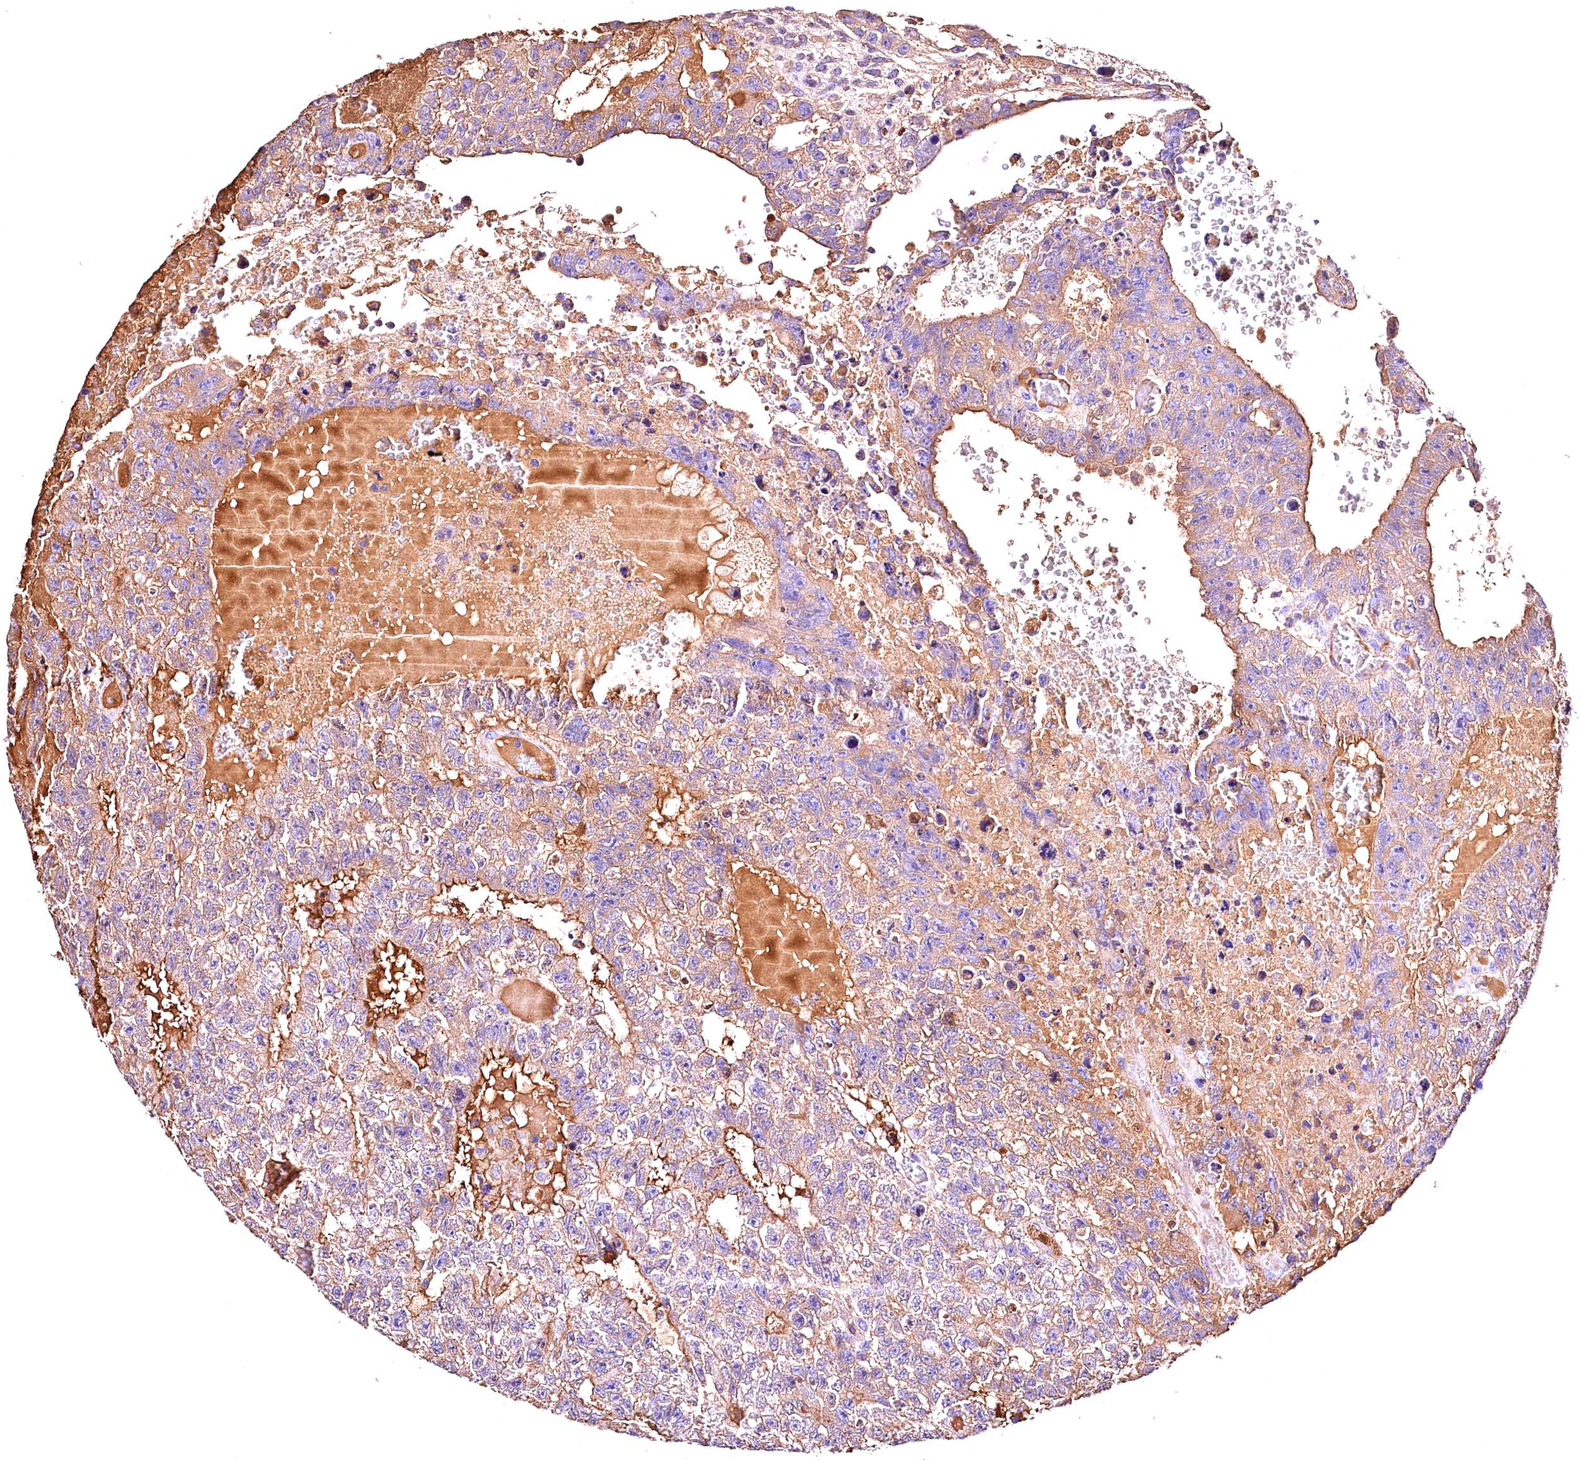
{"staining": {"intensity": "moderate", "quantity": "25%-75%", "location": "cytoplasmic/membranous"}, "tissue": "testis cancer", "cell_type": "Tumor cells", "image_type": "cancer", "snomed": [{"axis": "morphology", "description": "Carcinoma, Embryonal, NOS"}, {"axis": "topography", "description": "Testis"}], "caption": "About 25%-75% of tumor cells in testis embryonal carcinoma show moderate cytoplasmic/membranous protein staining as visualized by brown immunohistochemical staining.", "gene": "ARMC6", "patient": {"sex": "male", "age": 26}}